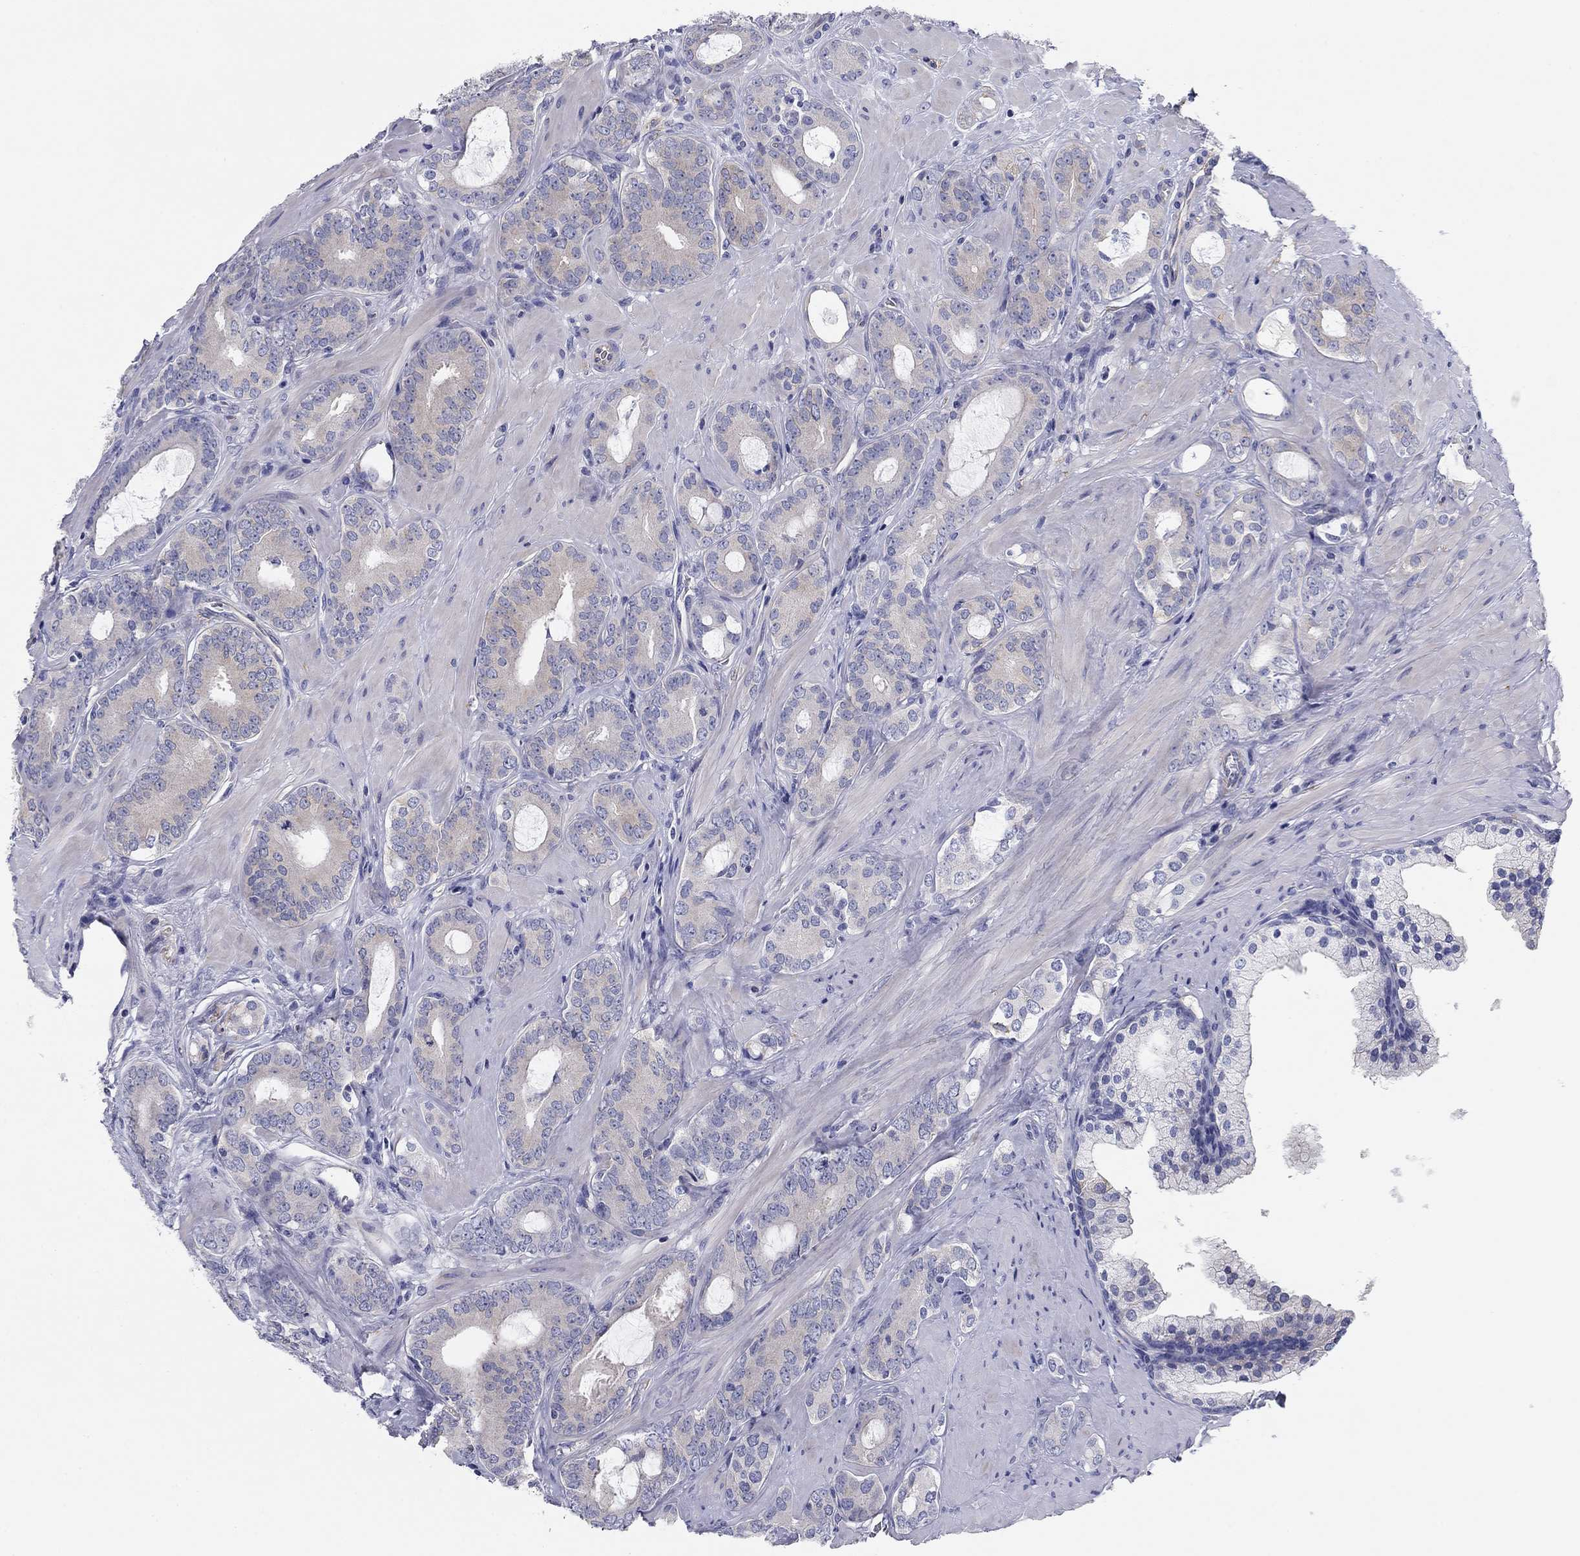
{"staining": {"intensity": "negative", "quantity": "none", "location": "none"}, "tissue": "prostate cancer", "cell_type": "Tumor cells", "image_type": "cancer", "snomed": [{"axis": "morphology", "description": "Adenocarcinoma, NOS"}, {"axis": "topography", "description": "Prostate"}], "caption": "The photomicrograph reveals no staining of tumor cells in prostate cancer. (DAB (3,3'-diaminobenzidine) immunohistochemistry (IHC) visualized using brightfield microscopy, high magnification).", "gene": "SEPTIN3", "patient": {"sex": "male", "age": 55}}